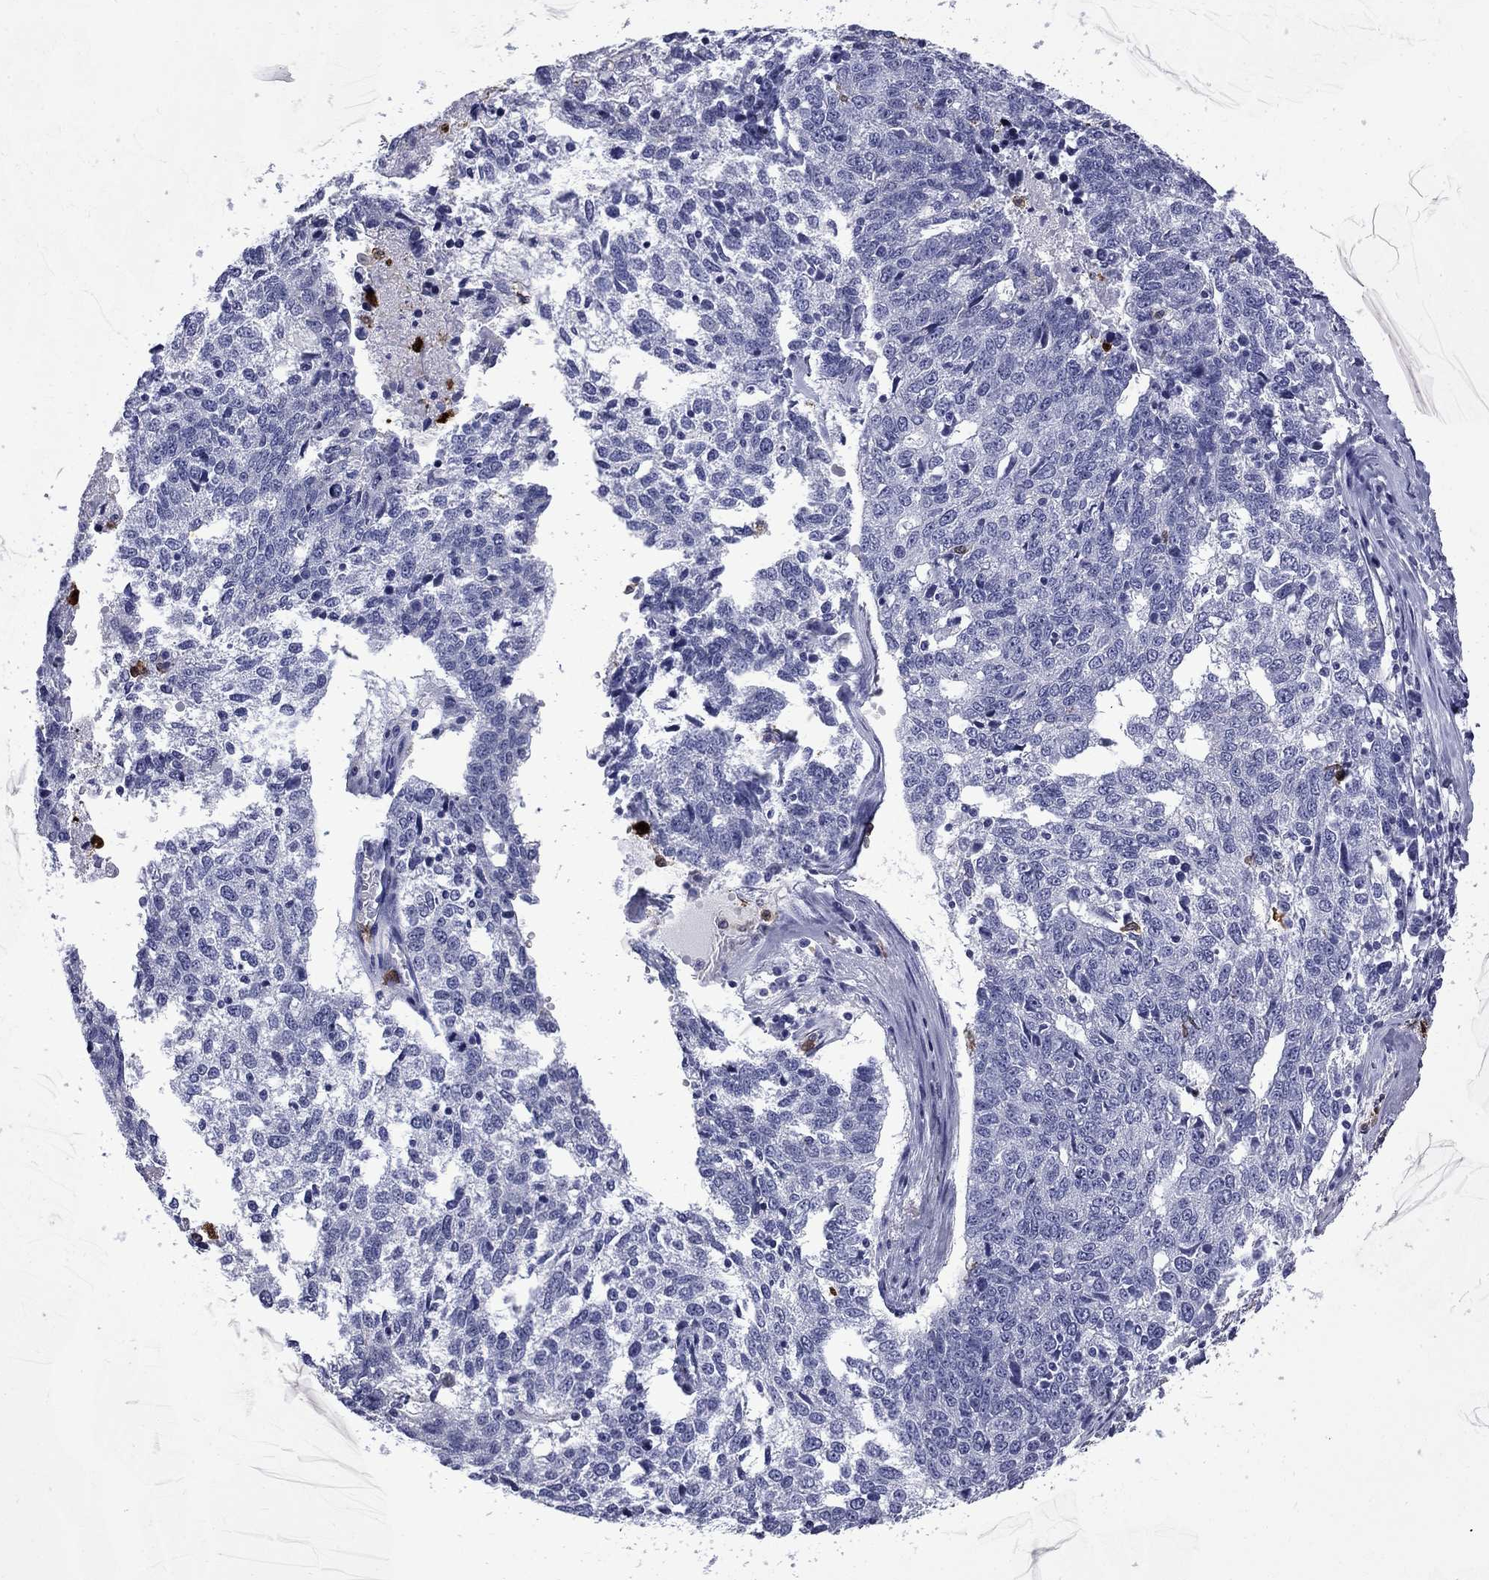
{"staining": {"intensity": "negative", "quantity": "none", "location": "none"}, "tissue": "ovarian cancer", "cell_type": "Tumor cells", "image_type": "cancer", "snomed": [{"axis": "morphology", "description": "Cystadenocarcinoma, serous, NOS"}, {"axis": "topography", "description": "Ovary"}], "caption": "There is no significant expression in tumor cells of ovarian cancer.", "gene": "TRIM29", "patient": {"sex": "female", "age": 71}}